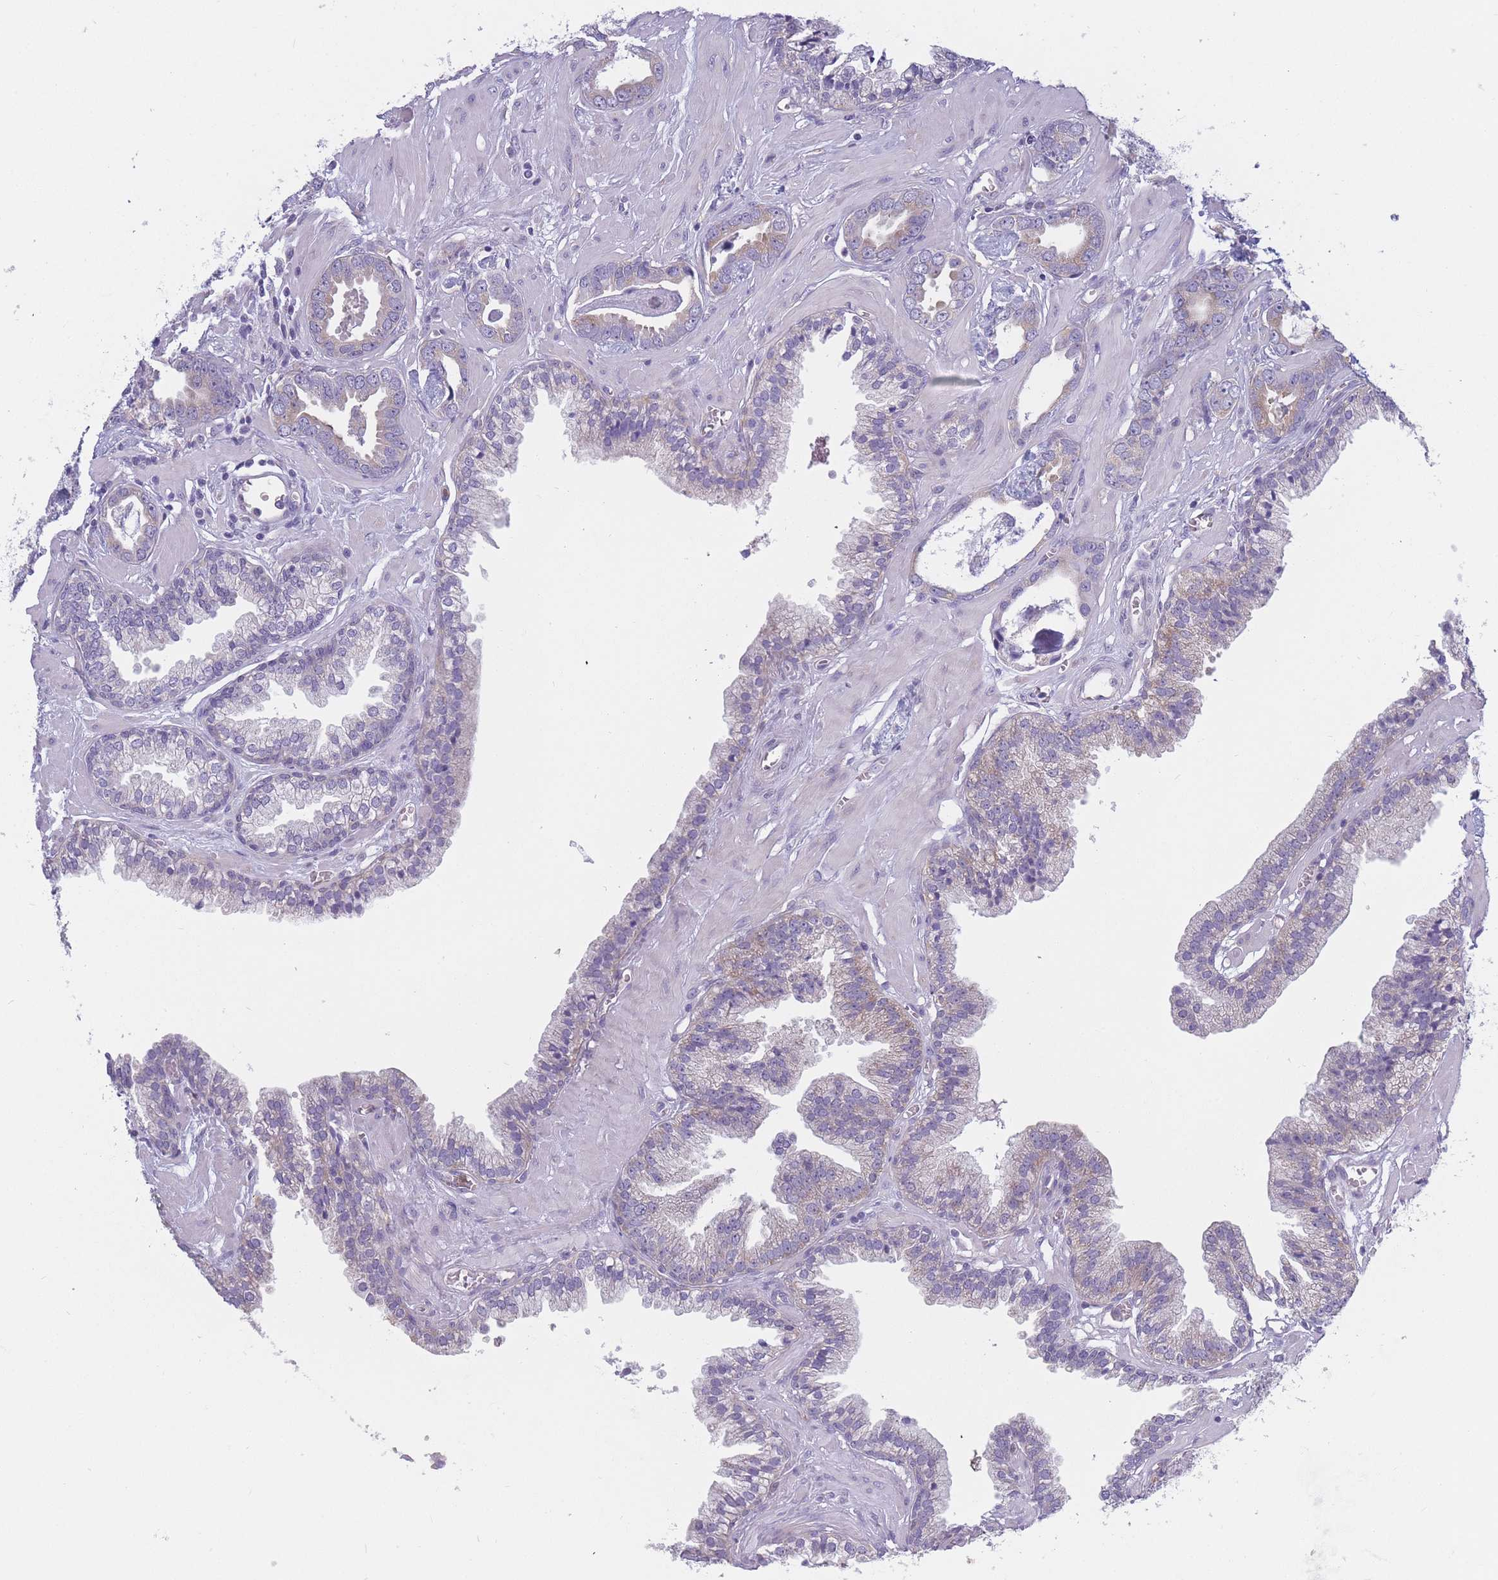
{"staining": {"intensity": "weak", "quantity": "25%-75%", "location": "cytoplasmic/membranous"}, "tissue": "prostate cancer", "cell_type": "Tumor cells", "image_type": "cancer", "snomed": [{"axis": "morphology", "description": "Adenocarcinoma, Low grade"}, {"axis": "topography", "description": "Prostate"}], "caption": "Immunohistochemistry (IHC) of prostate cancer (low-grade adenocarcinoma) shows low levels of weak cytoplasmic/membranous staining in about 25%-75% of tumor cells. The staining was performed using DAB (3,3'-diaminobenzidine), with brown indicating positive protein expression. Nuclei are stained blue with hematoxylin.", "gene": "NDUFAF6", "patient": {"sex": "male", "age": 60}}